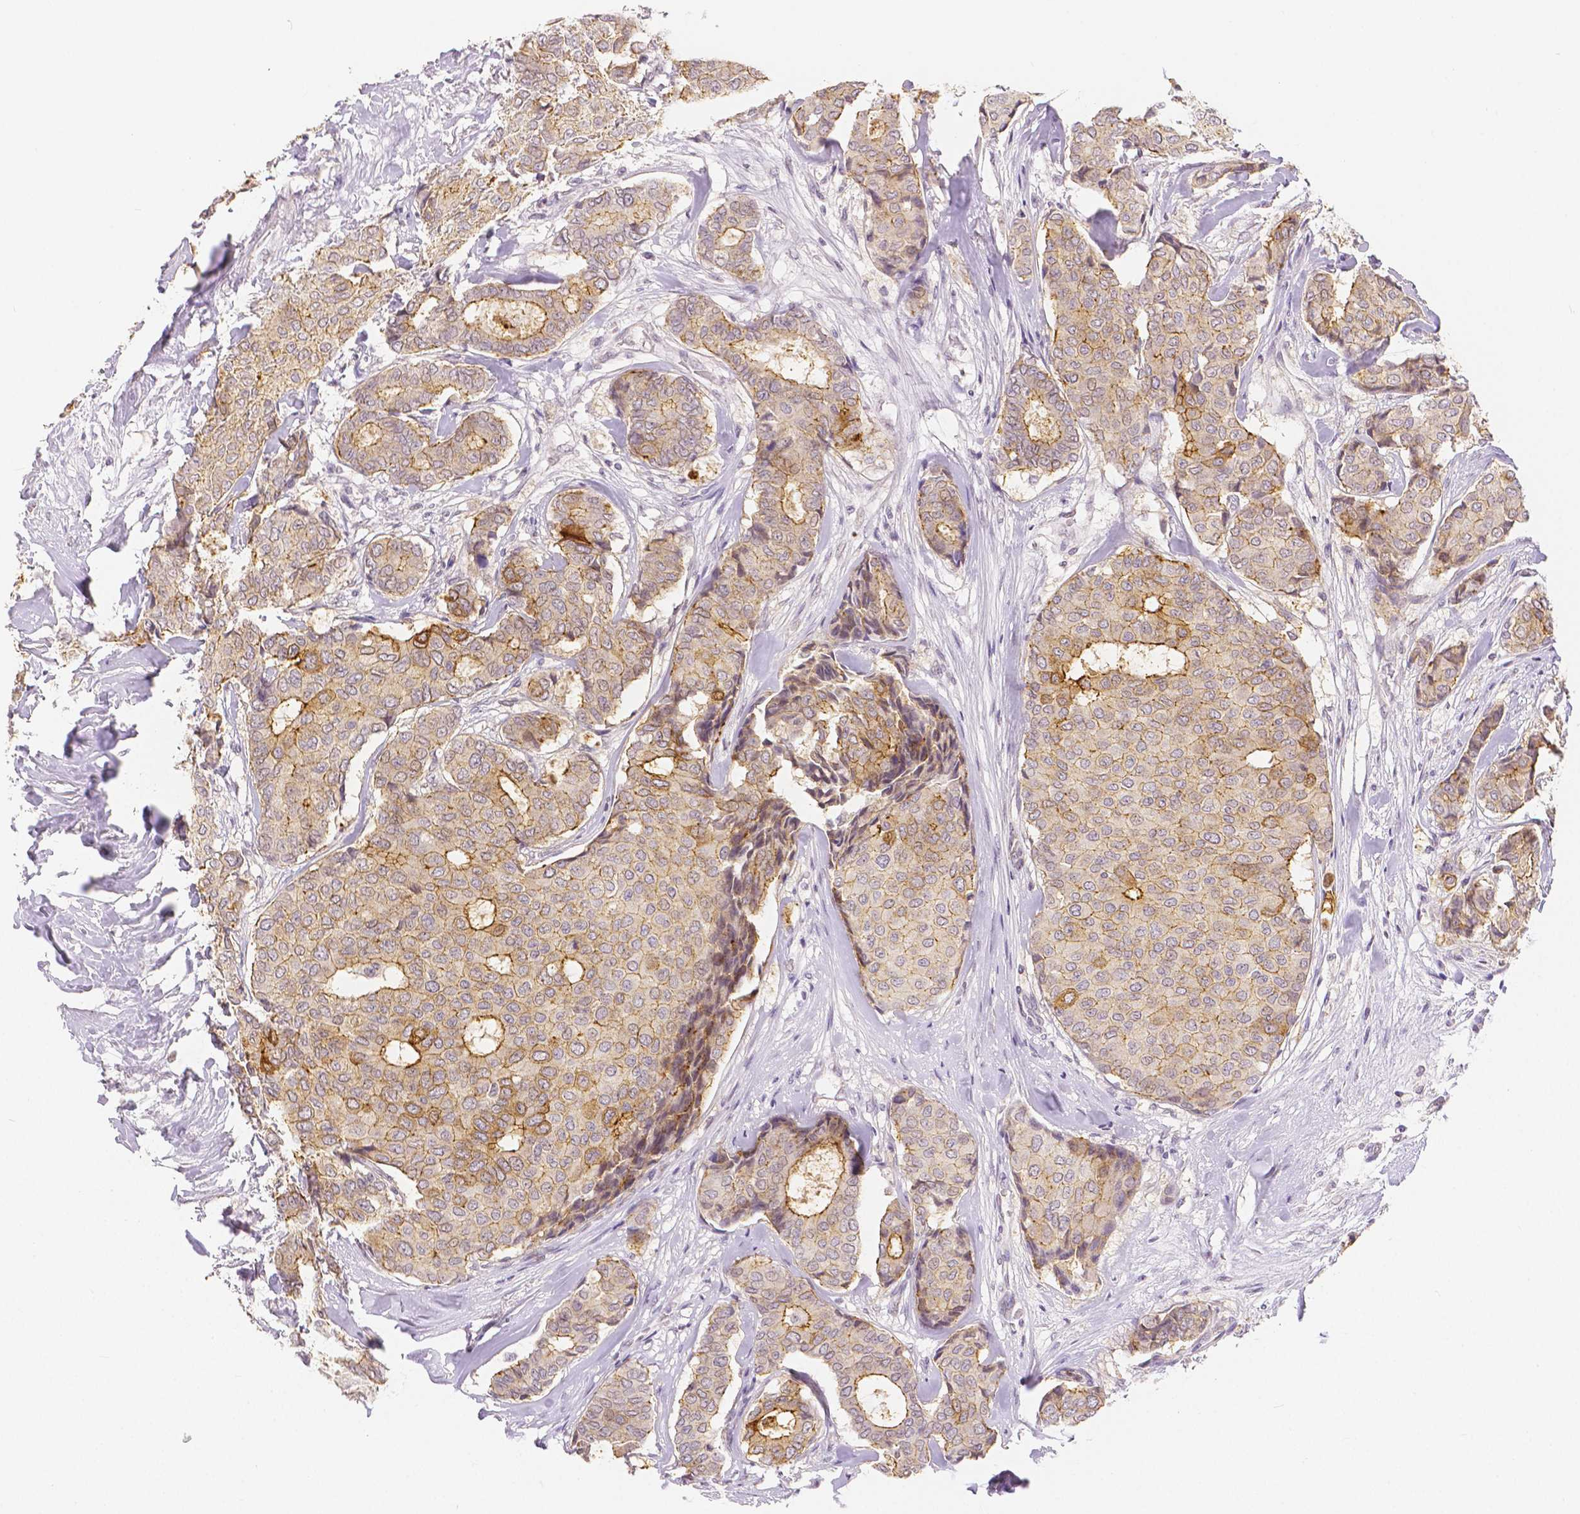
{"staining": {"intensity": "moderate", "quantity": "25%-75%", "location": "cytoplasmic/membranous"}, "tissue": "breast cancer", "cell_type": "Tumor cells", "image_type": "cancer", "snomed": [{"axis": "morphology", "description": "Duct carcinoma"}, {"axis": "topography", "description": "Breast"}], "caption": "A brown stain shows moderate cytoplasmic/membranous positivity of a protein in human breast intraductal carcinoma tumor cells.", "gene": "OCLN", "patient": {"sex": "female", "age": 75}}